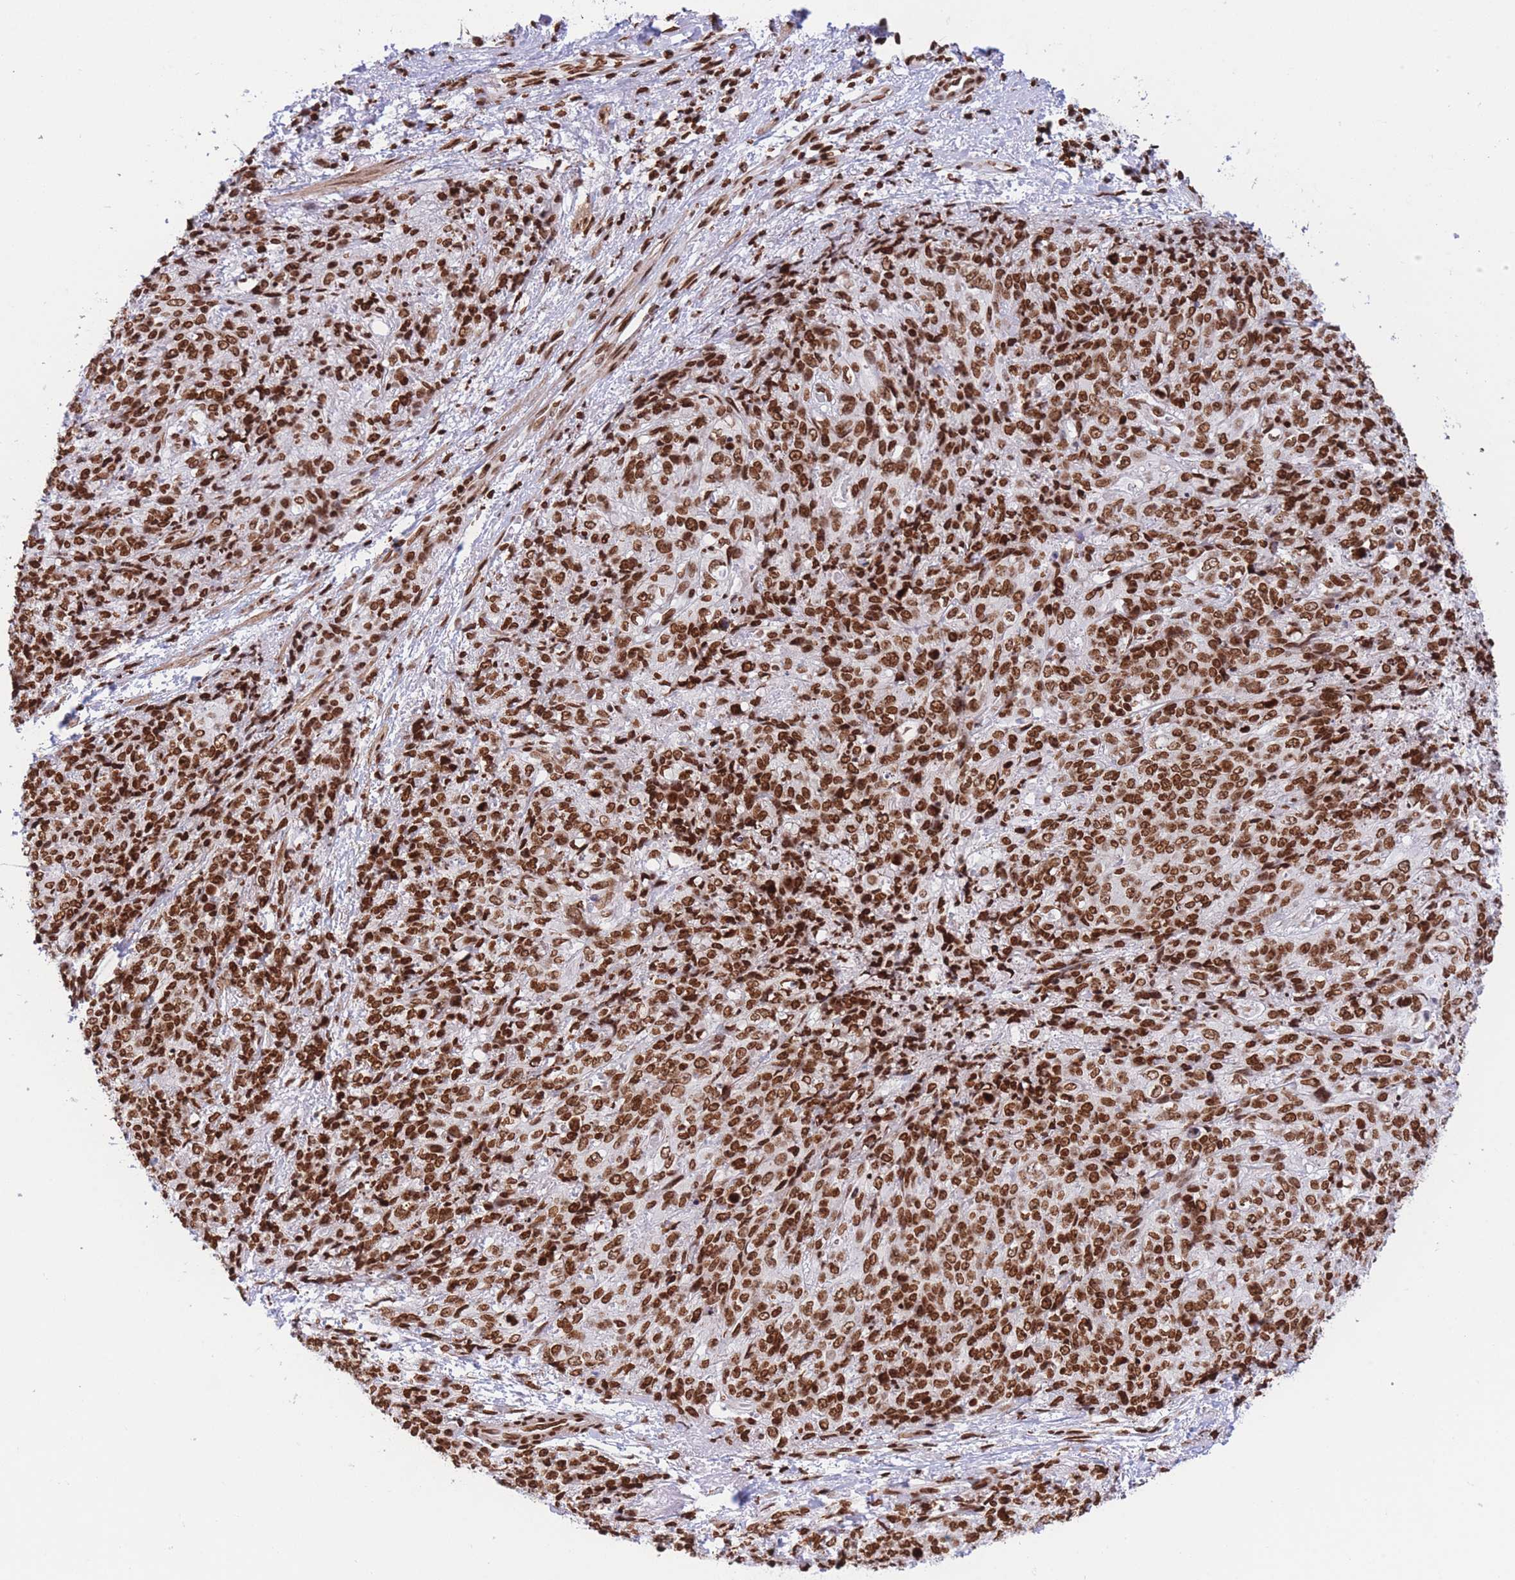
{"staining": {"intensity": "strong", "quantity": ">75%", "location": "nuclear"}, "tissue": "skin cancer", "cell_type": "Tumor cells", "image_type": "cancer", "snomed": [{"axis": "morphology", "description": "Squamous cell carcinoma, NOS"}, {"axis": "topography", "description": "Skin"}, {"axis": "topography", "description": "Vulva"}], "caption": "The histopathology image displays immunohistochemical staining of skin cancer (squamous cell carcinoma). There is strong nuclear expression is identified in about >75% of tumor cells. Immunohistochemistry (ihc) stains the protein of interest in brown and the nuclei are stained blue.", "gene": "H2BC11", "patient": {"sex": "female", "age": 85}}